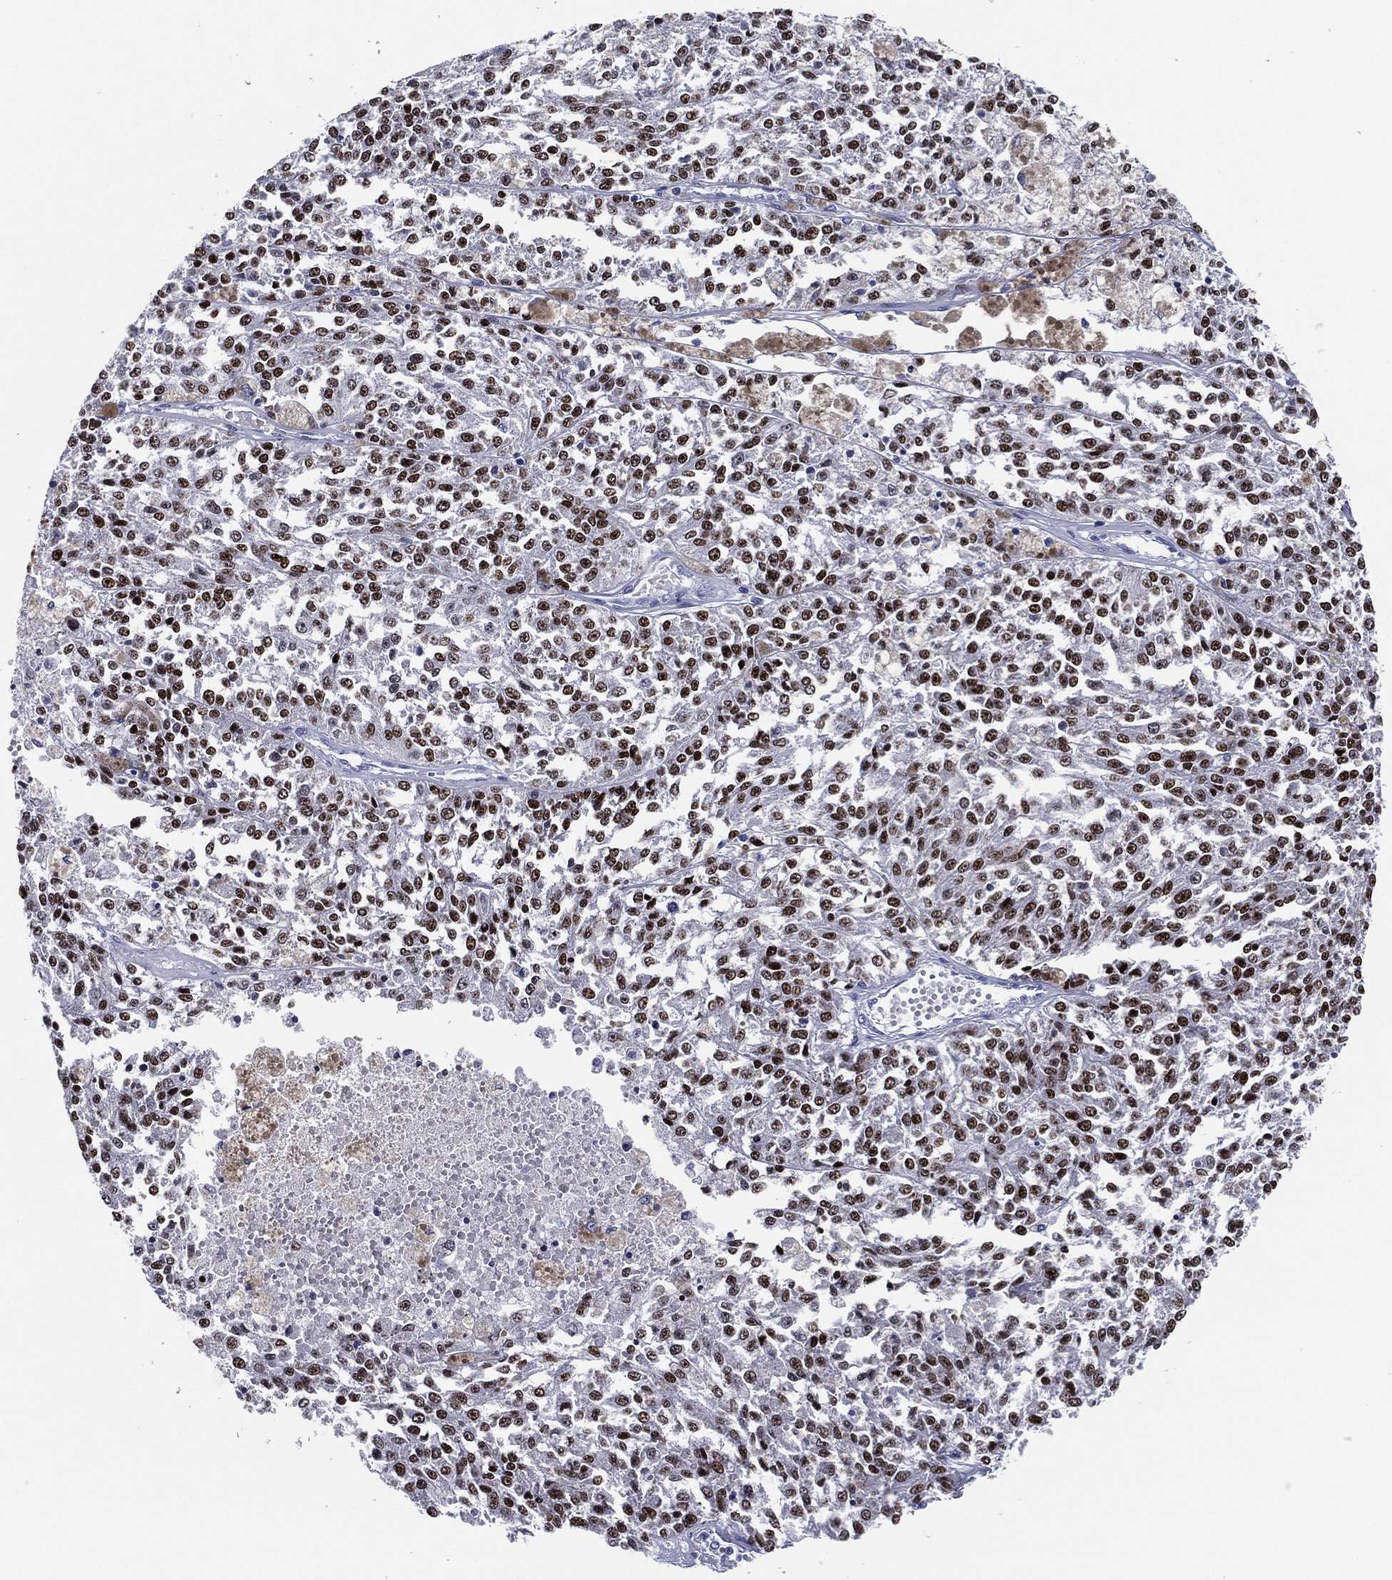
{"staining": {"intensity": "strong", "quantity": "25%-75%", "location": "nuclear"}, "tissue": "melanoma", "cell_type": "Tumor cells", "image_type": "cancer", "snomed": [{"axis": "morphology", "description": "Malignant melanoma, Metastatic site"}, {"axis": "topography", "description": "Lymph node"}], "caption": "Strong nuclear positivity is present in approximately 25%-75% of tumor cells in melanoma.", "gene": "TFAP2A", "patient": {"sex": "female", "age": 64}}